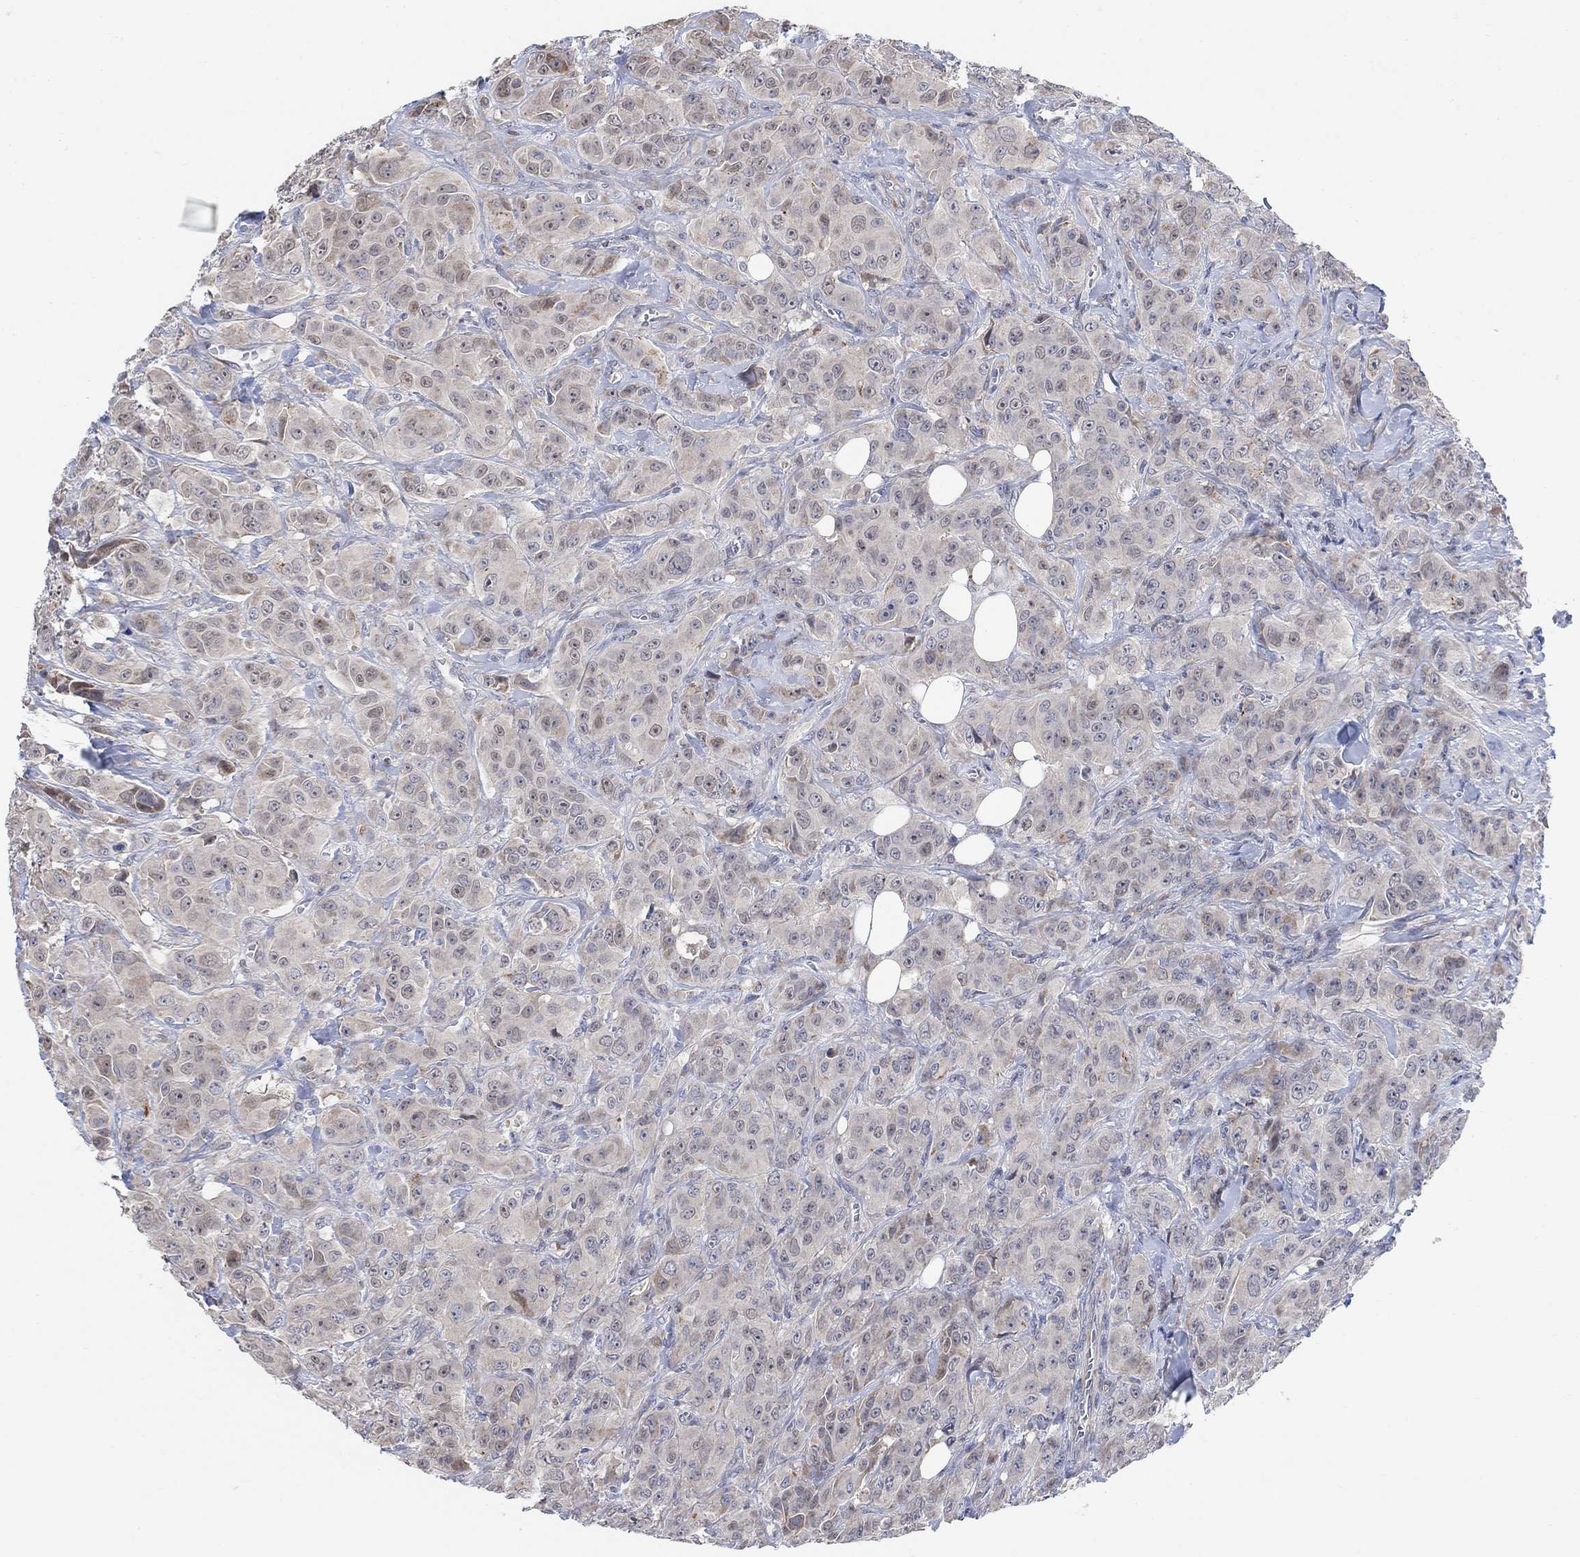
{"staining": {"intensity": "weak", "quantity": "25%-75%", "location": "cytoplasmic/membranous"}, "tissue": "breast cancer", "cell_type": "Tumor cells", "image_type": "cancer", "snomed": [{"axis": "morphology", "description": "Duct carcinoma"}, {"axis": "topography", "description": "Breast"}], "caption": "Immunohistochemistry (IHC) staining of breast cancer, which reveals low levels of weak cytoplasmic/membranous positivity in approximately 25%-75% of tumor cells indicating weak cytoplasmic/membranous protein staining. The staining was performed using DAB (3,3'-diaminobenzidine) (brown) for protein detection and nuclei were counterstained in hematoxylin (blue).", "gene": "CNTF", "patient": {"sex": "female", "age": 43}}